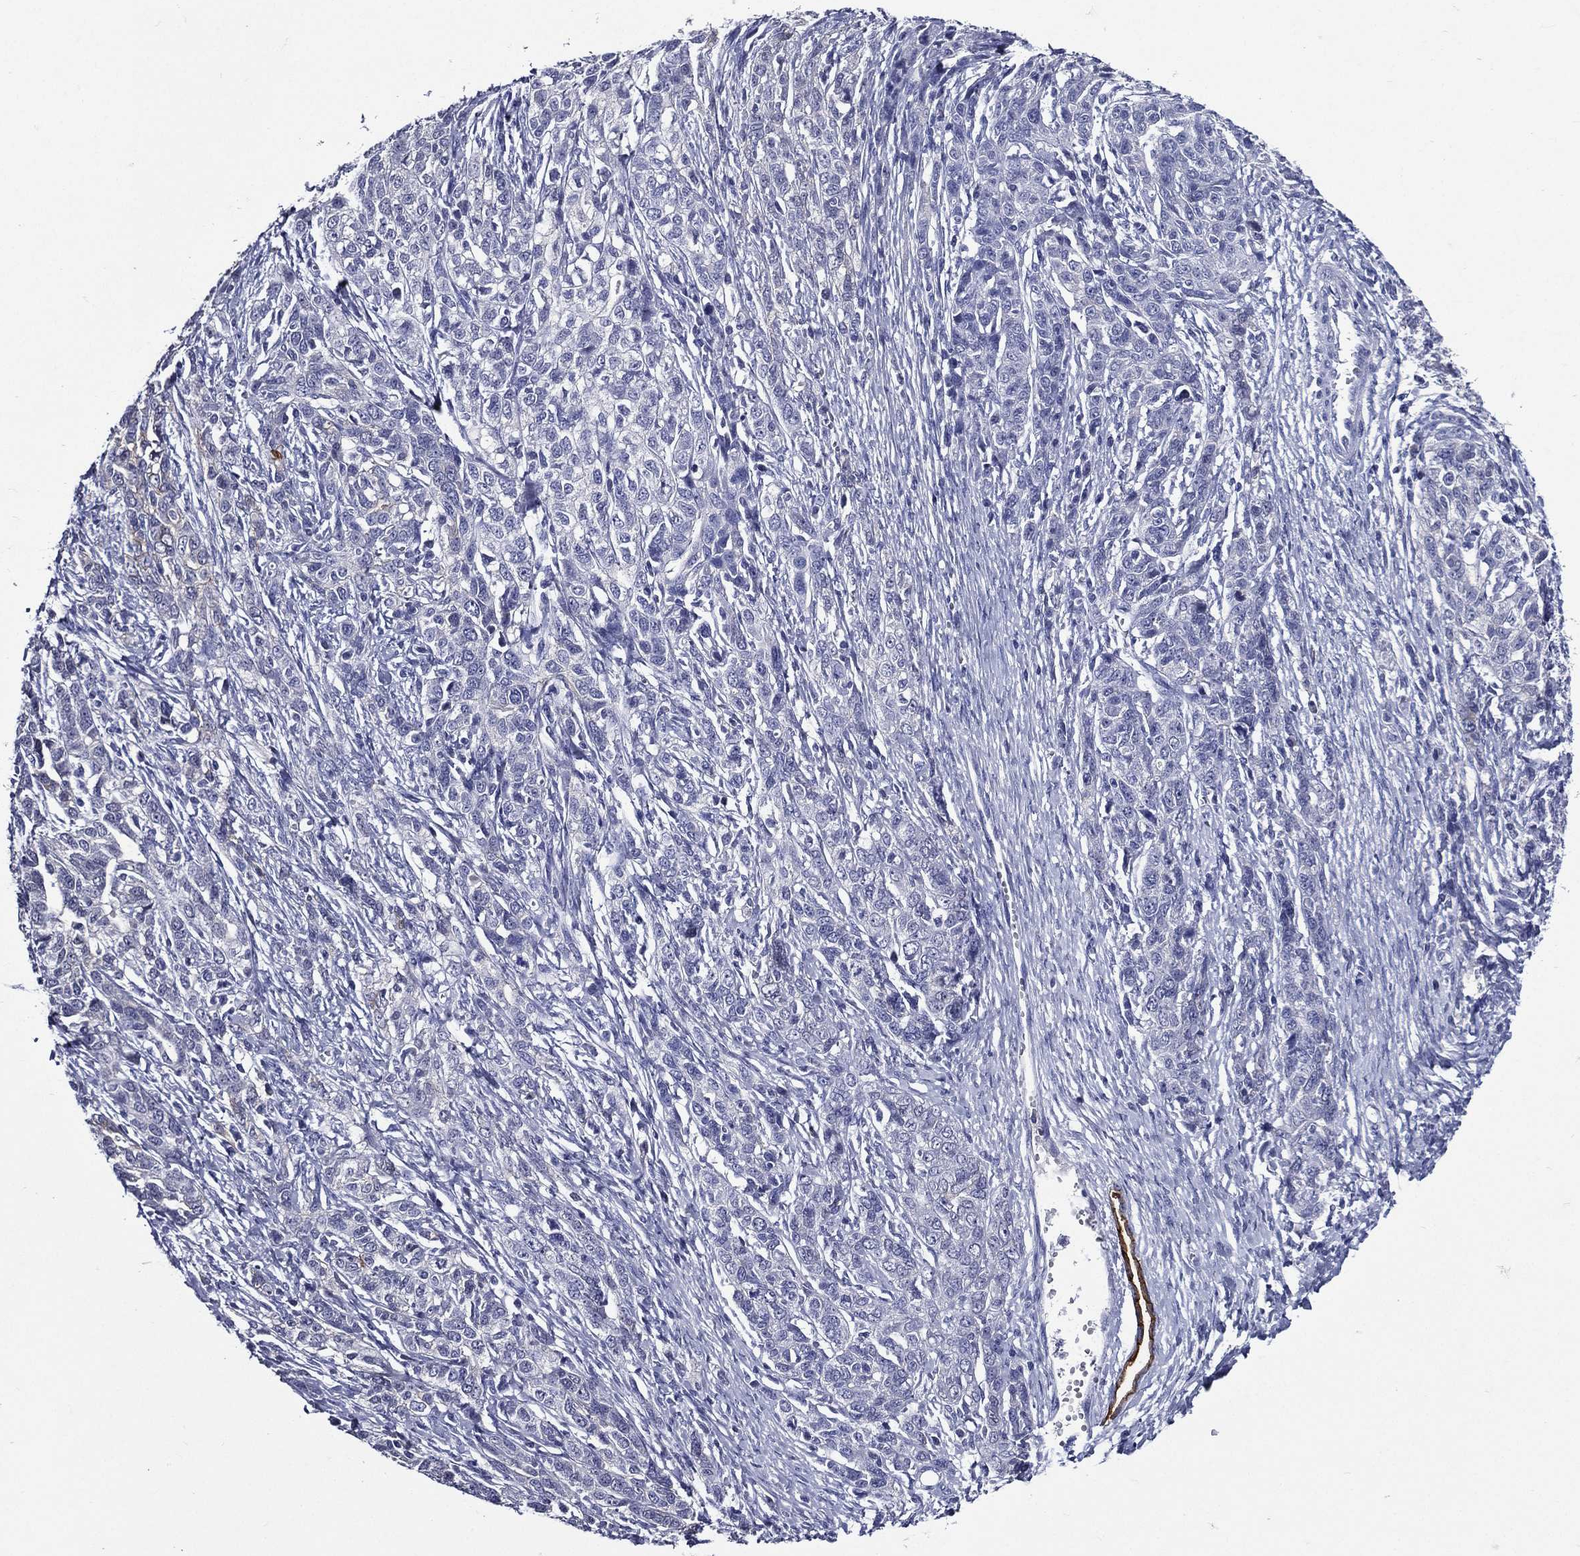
{"staining": {"intensity": "strong", "quantity": "<25%", "location": "cytoplasmic/membranous"}, "tissue": "ovarian cancer", "cell_type": "Tumor cells", "image_type": "cancer", "snomed": [{"axis": "morphology", "description": "Cystadenocarcinoma, serous, NOS"}, {"axis": "topography", "description": "Ovary"}], "caption": "Serous cystadenocarcinoma (ovarian) stained with a brown dye demonstrates strong cytoplasmic/membranous positive positivity in about <25% of tumor cells.", "gene": "TGM1", "patient": {"sex": "female", "age": 71}}